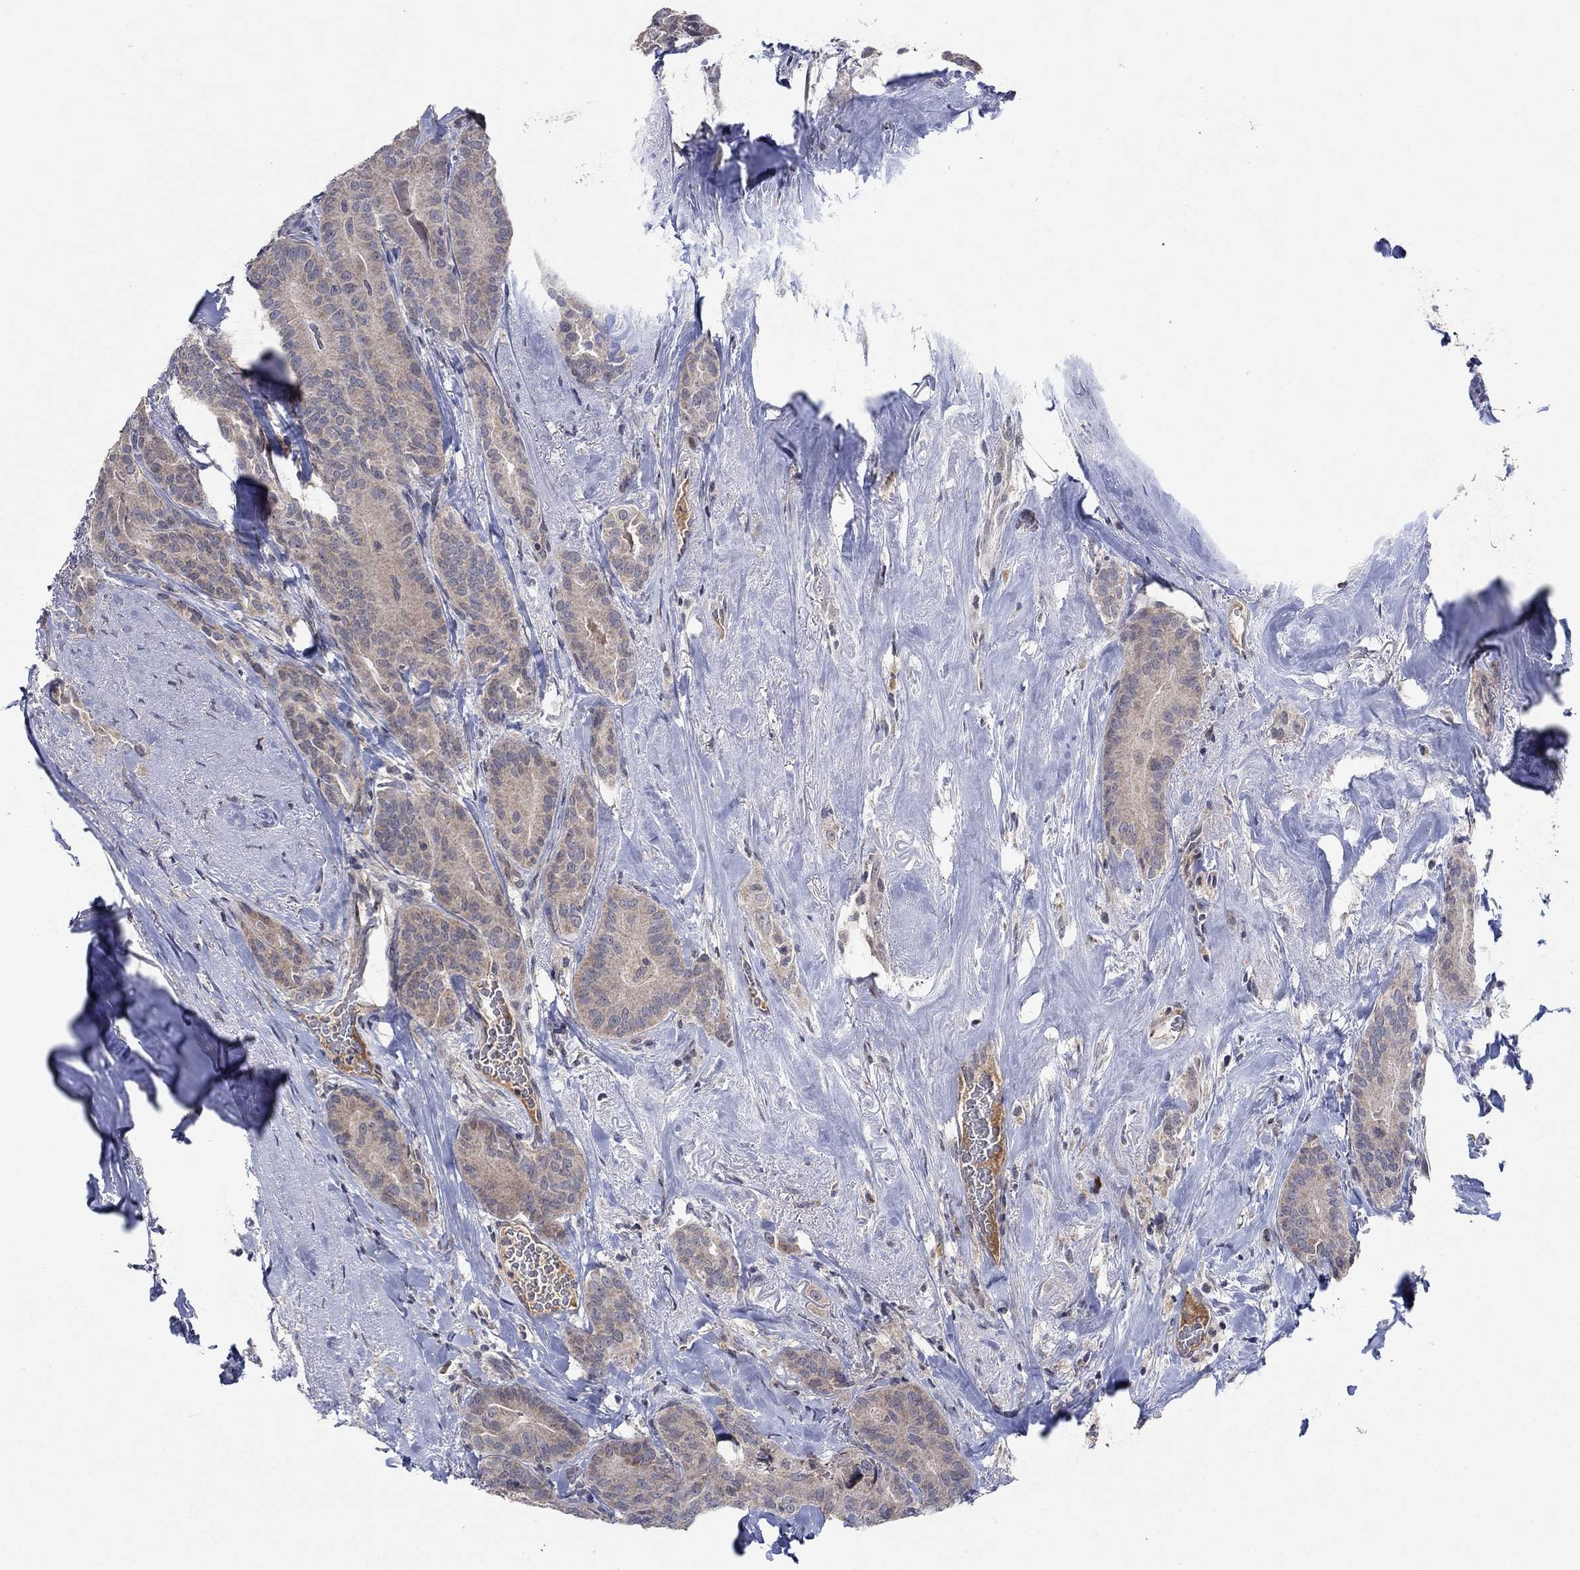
{"staining": {"intensity": "weak", "quantity": "25%-75%", "location": "cytoplasmic/membranous"}, "tissue": "thyroid cancer", "cell_type": "Tumor cells", "image_type": "cancer", "snomed": [{"axis": "morphology", "description": "Papillary adenocarcinoma, NOS"}, {"axis": "topography", "description": "Thyroid gland"}], "caption": "This photomicrograph reveals immunohistochemistry staining of human thyroid cancer (papillary adenocarcinoma), with low weak cytoplasmic/membranous staining in about 25%-75% of tumor cells.", "gene": "IL4", "patient": {"sex": "male", "age": 61}}